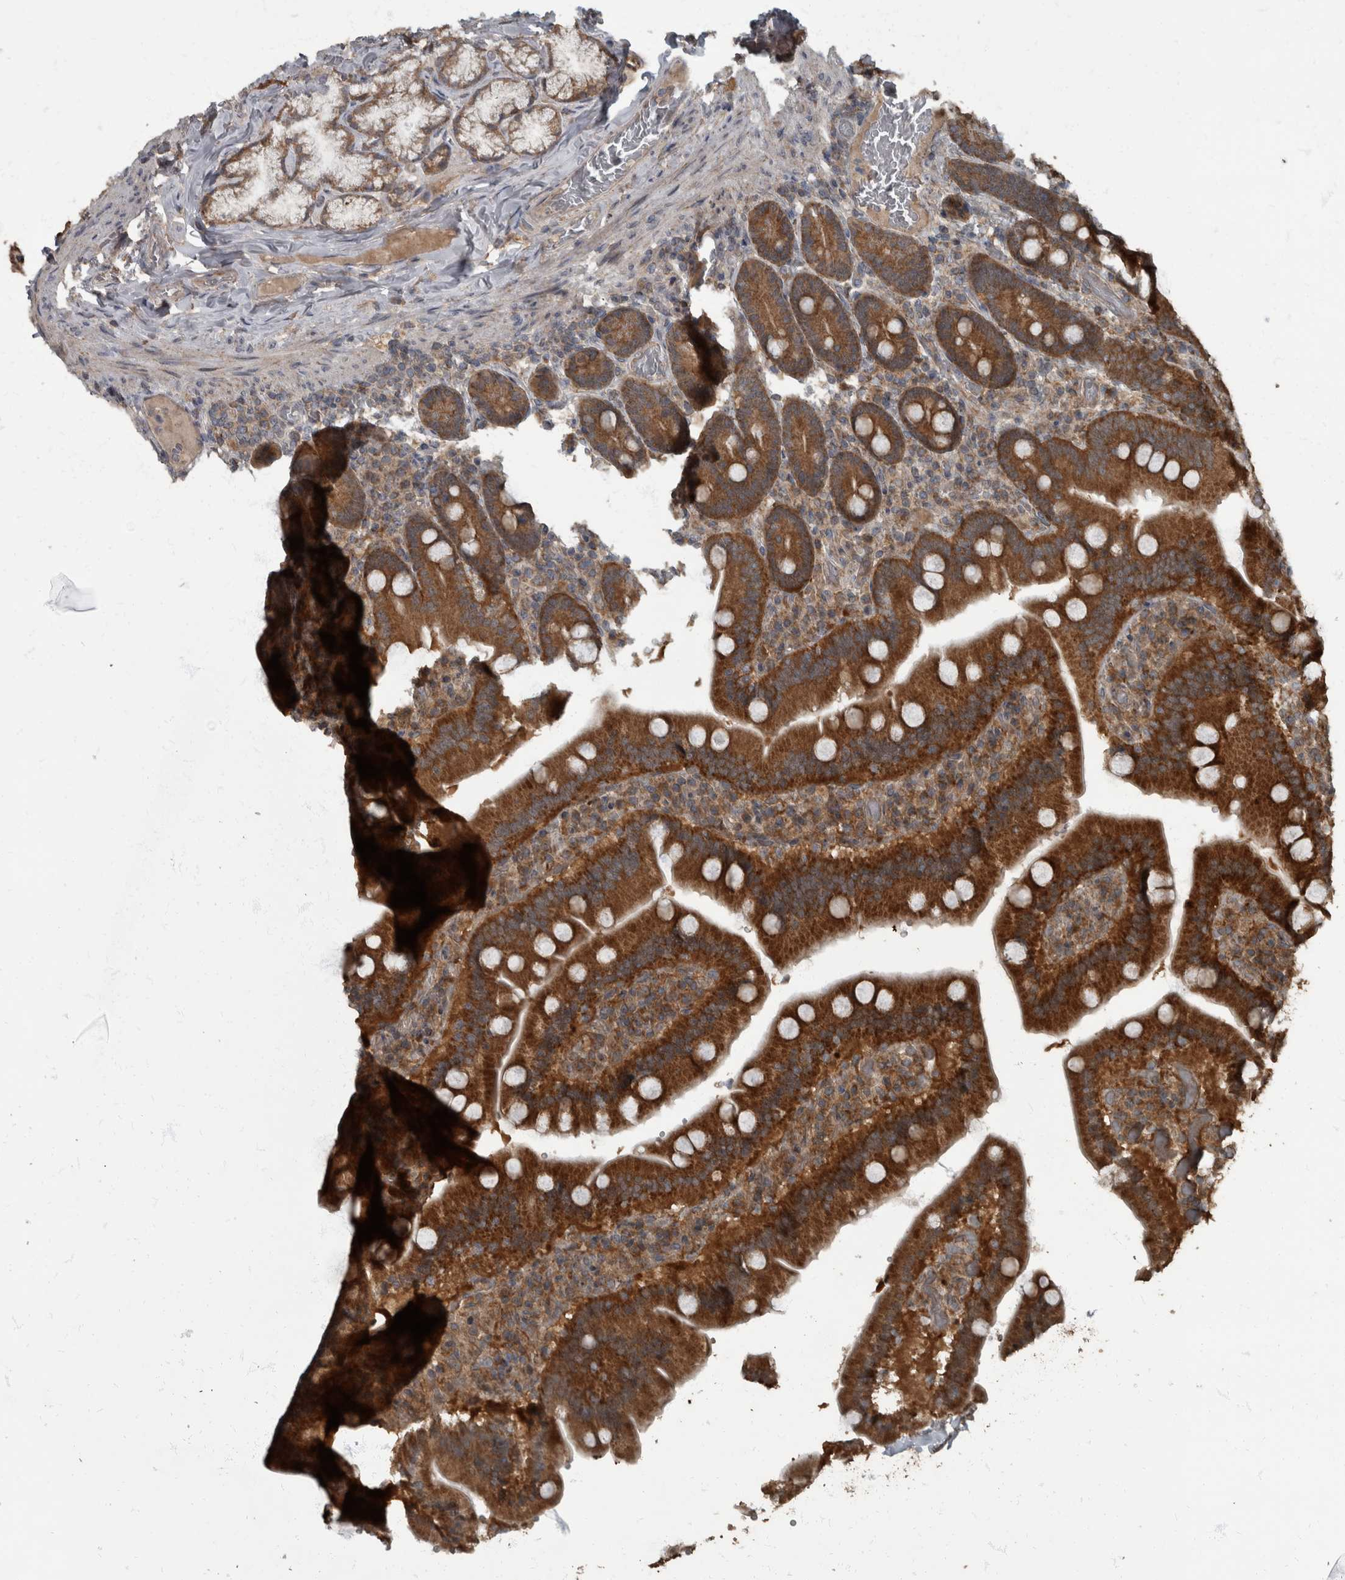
{"staining": {"intensity": "strong", "quantity": ">75%", "location": "cytoplasmic/membranous"}, "tissue": "duodenum", "cell_type": "Glandular cells", "image_type": "normal", "snomed": [{"axis": "morphology", "description": "Normal tissue, NOS"}, {"axis": "topography", "description": "Duodenum"}], "caption": "The immunohistochemical stain shows strong cytoplasmic/membranous staining in glandular cells of normal duodenum.", "gene": "RABGGTB", "patient": {"sex": "female", "age": 62}}